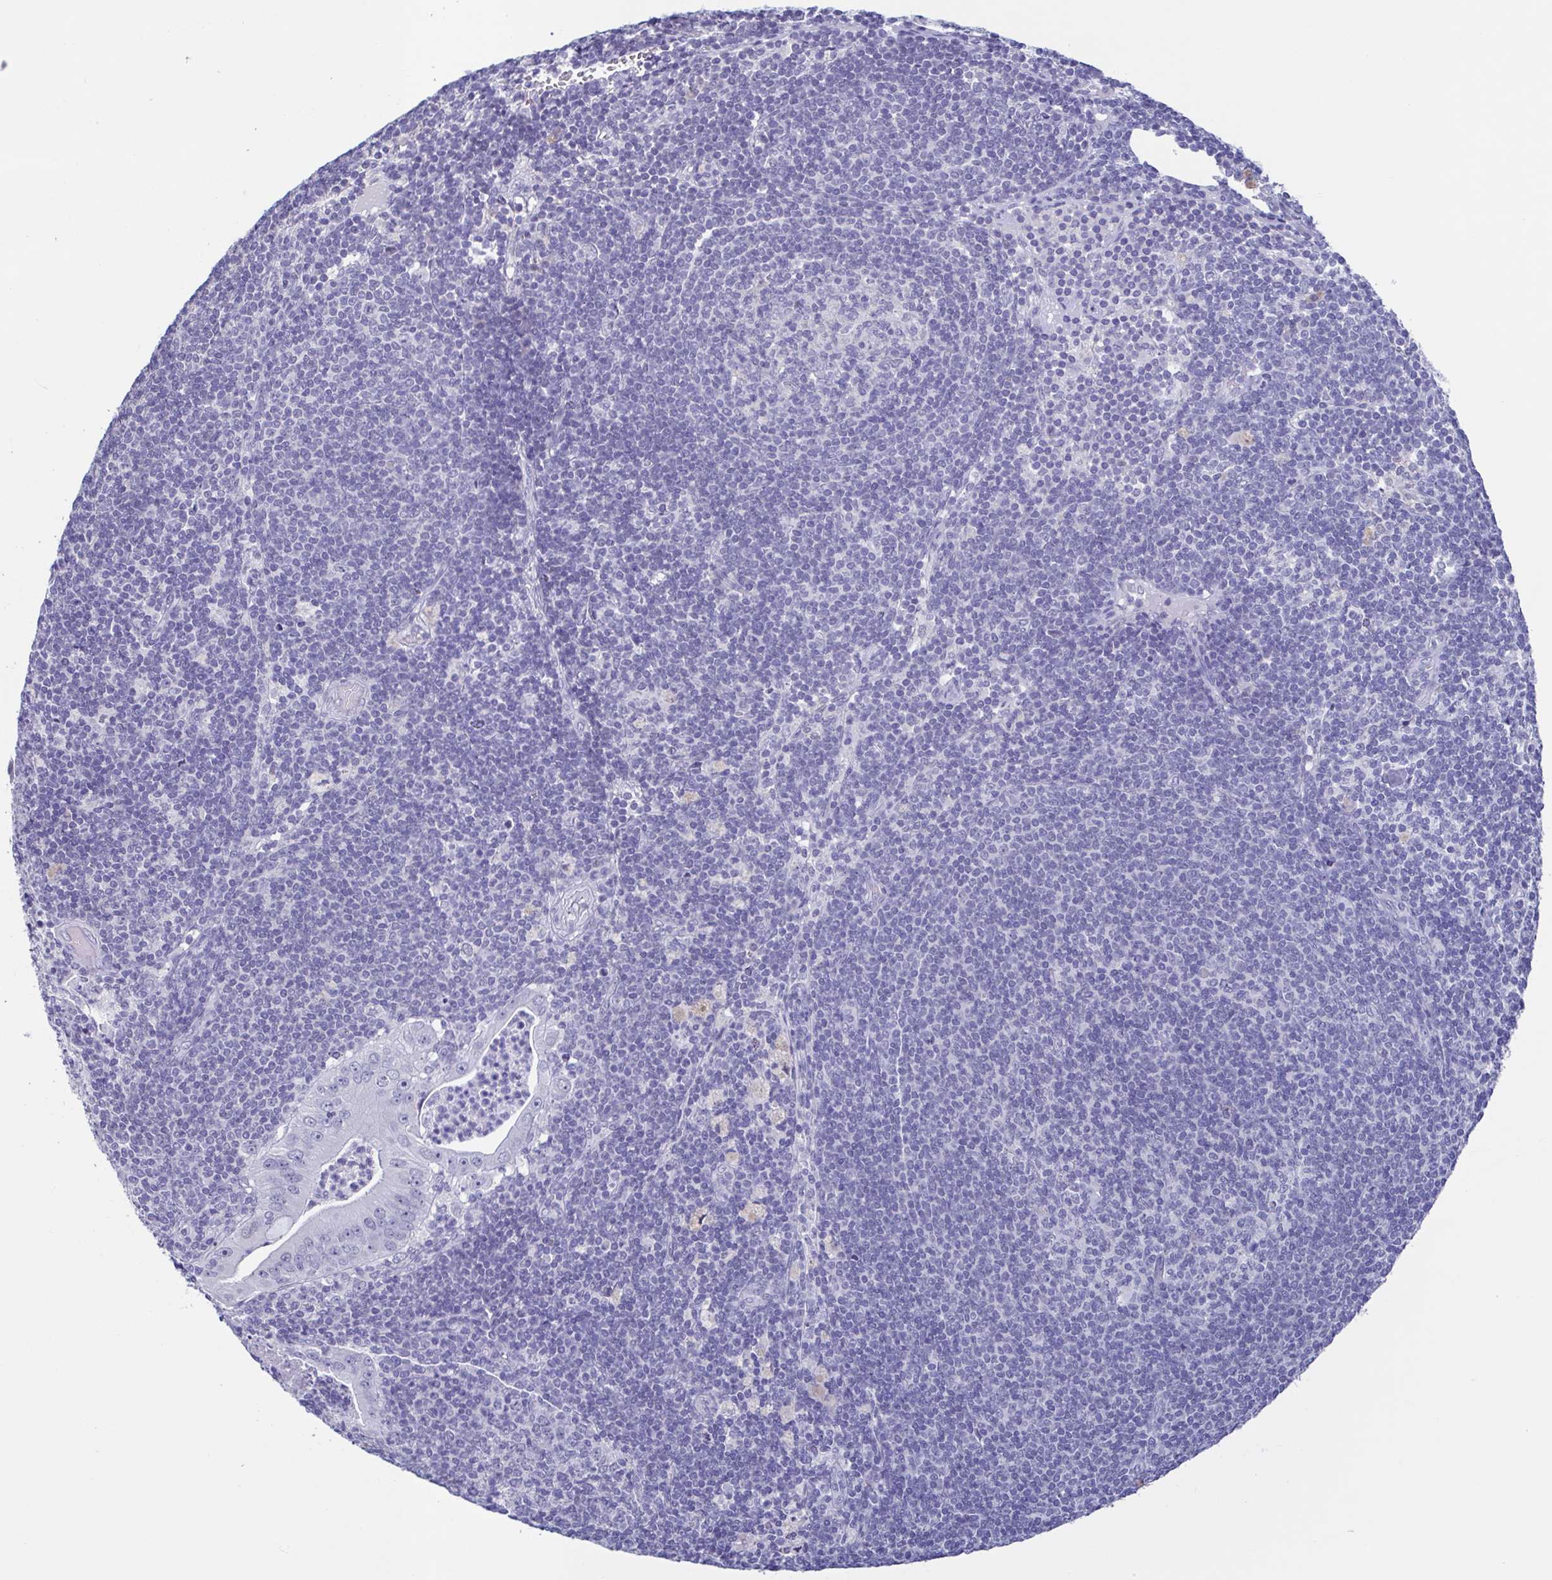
{"staining": {"intensity": "negative", "quantity": "none", "location": "none"}, "tissue": "pancreatic cancer", "cell_type": "Tumor cells", "image_type": "cancer", "snomed": [{"axis": "morphology", "description": "Adenocarcinoma, NOS"}, {"axis": "topography", "description": "Pancreas"}], "caption": "This photomicrograph is of pancreatic cancer stained with immunohistochemistry (IHC) to label a protein in brown with the nuclei are counter-stained blue. There is no staining in tumor cells. The staining was performed using DAB (3,3'-diaminobenzidine) to visualize the protein expression in brown, while the nuclei were stained in blue with hematoxylin (Magnification: 20x).", "gene": "PERM1", "patient": {"sex": "male", "age": 71}}